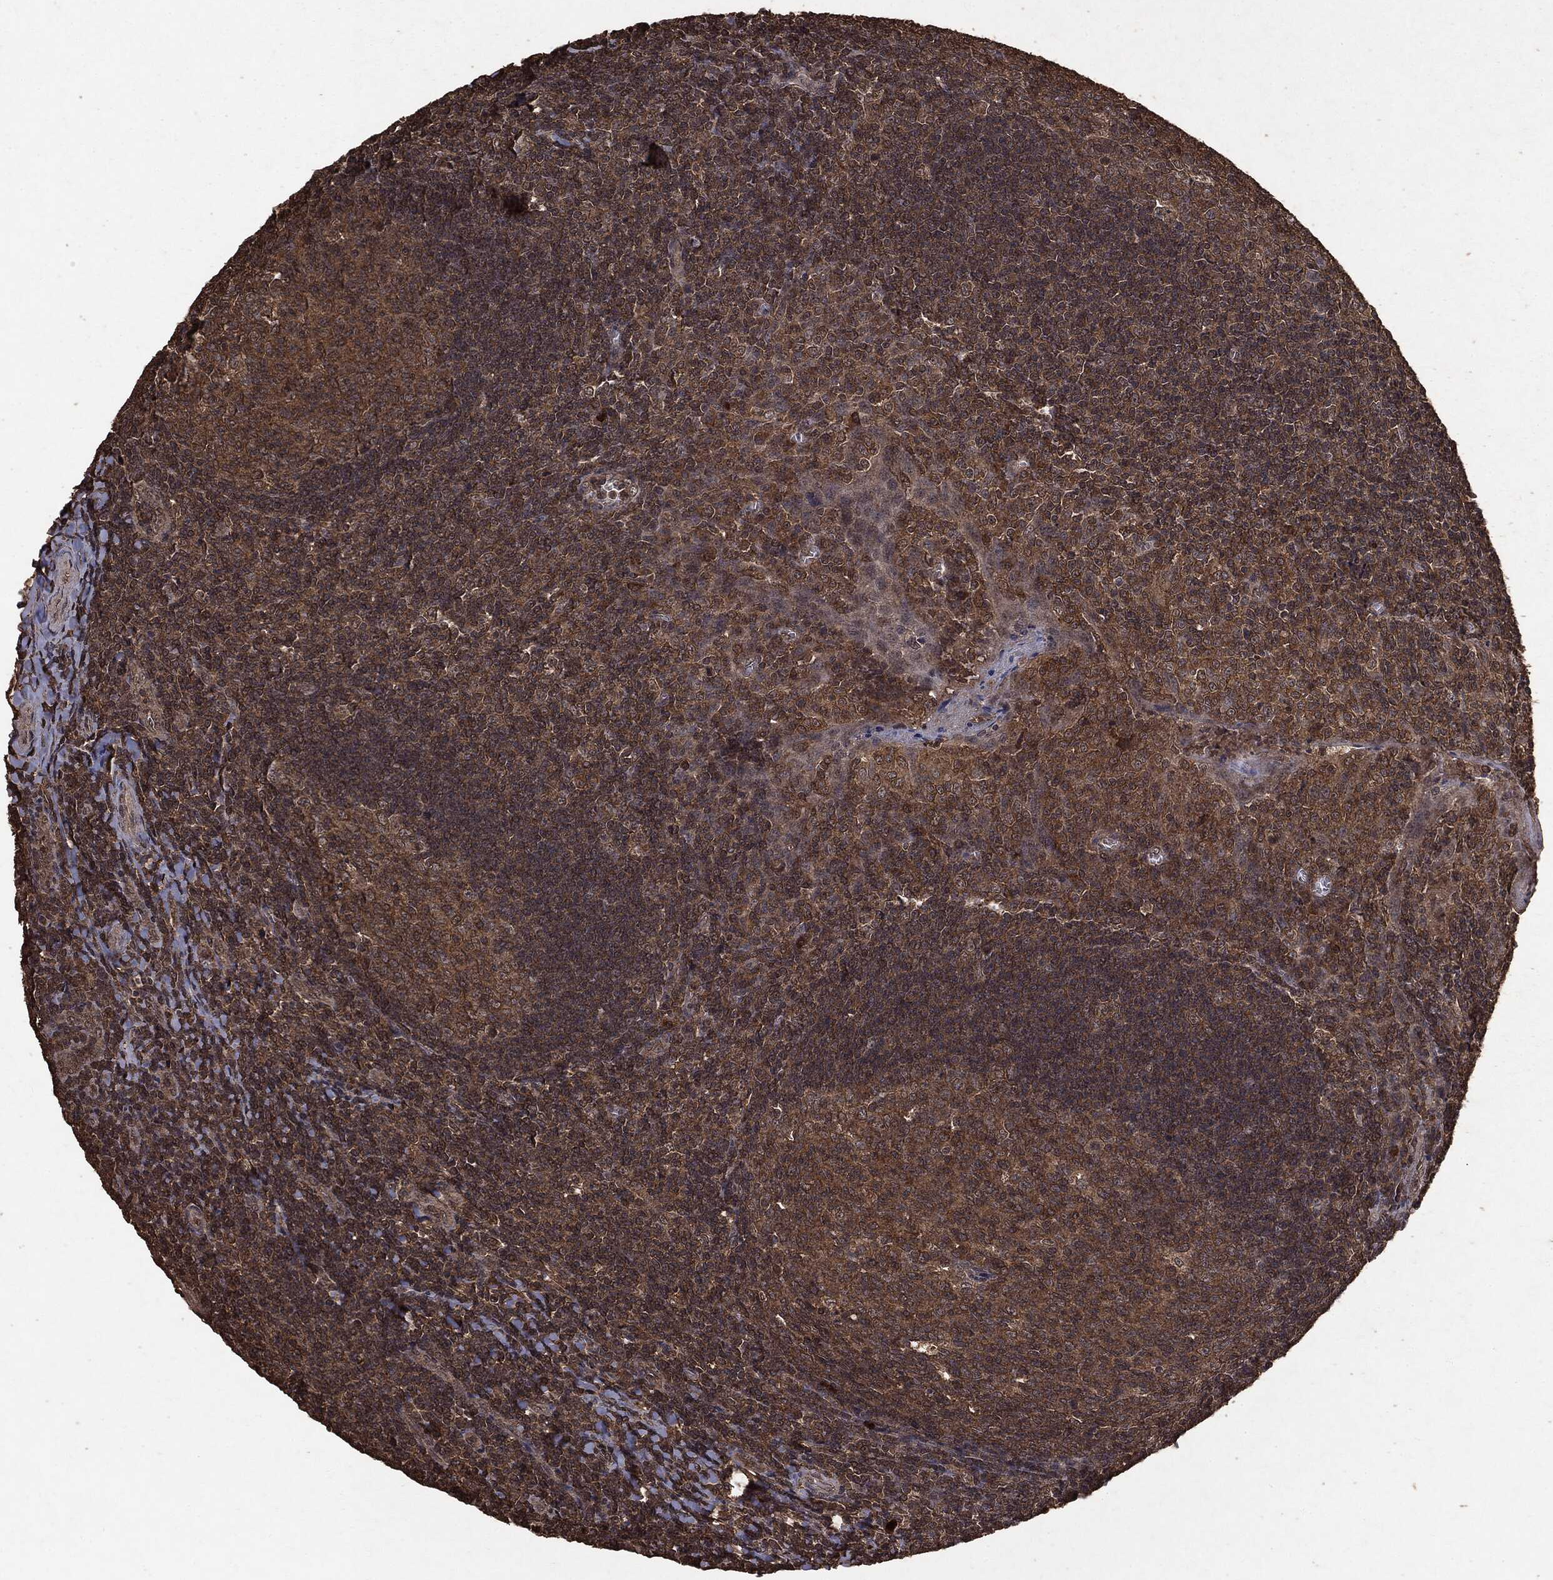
{"staining": {"intensity": "moderate", "quantity": ">75%", "location": "cytoplasmic/membranous"}, "tissue": "tonsil", "cell_type": "Germinal center cells", "image_type": "normal", "snomed": [{"axis": "morphology", "description": "Normal tissue, NOS"}, {"axis": "topography", "description": "Tonsil"}], "caption": "A high-resolution image shows immunohistochemistry (IHC) staining of normal tonsil, which shows moderate cytoplasmic/membranous staining in about >75% of germinal center cells. (IHC, brightfield microscopy, high magnification).", "gene": "NME1", "patient": {"sex": "male", "age": 20}}